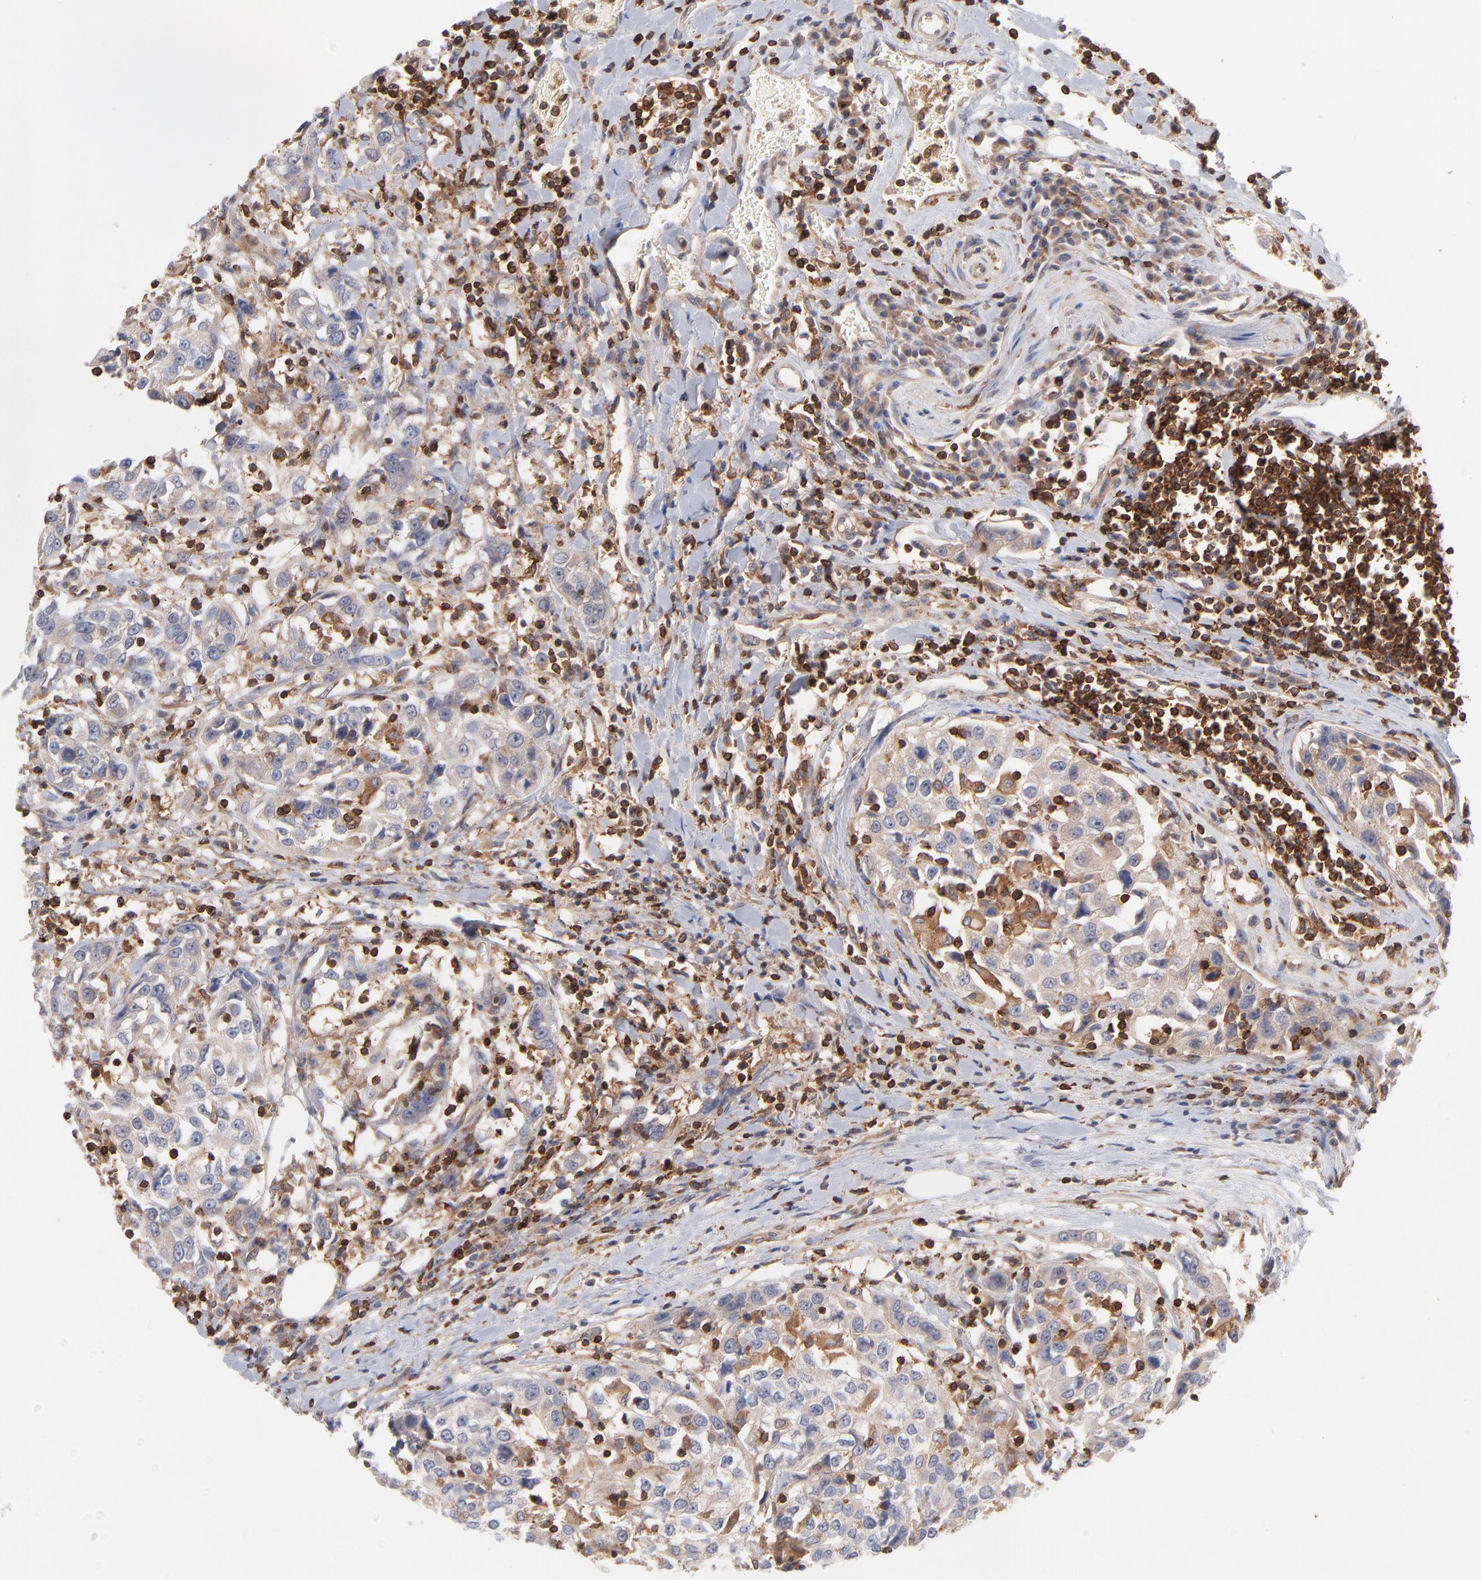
{"staining": {"intensity": "negative", "quantity": "none", "location": "none"}, "tissue": "urothelial cancer", "cell_type": "Tumor cells", "image_type": "cancer", "snomed": [{"axis": "morphology", "description": "Urothelial carcinoma, High grade"}, {"axis": "topography", "description": "Urinary bladder"}], "caption": "This photomicrograph is of urothelial carcinoma (high-grade) stained with IHC to label a protein in brown with the nuclei are counter-stained blue. There is no expression in tumor cells. (Brightfield microscopy of DAB immunohistochemistry at high magnification).", "gene": "WIPF1", "patient": {"sex": "female", "age": 80}}